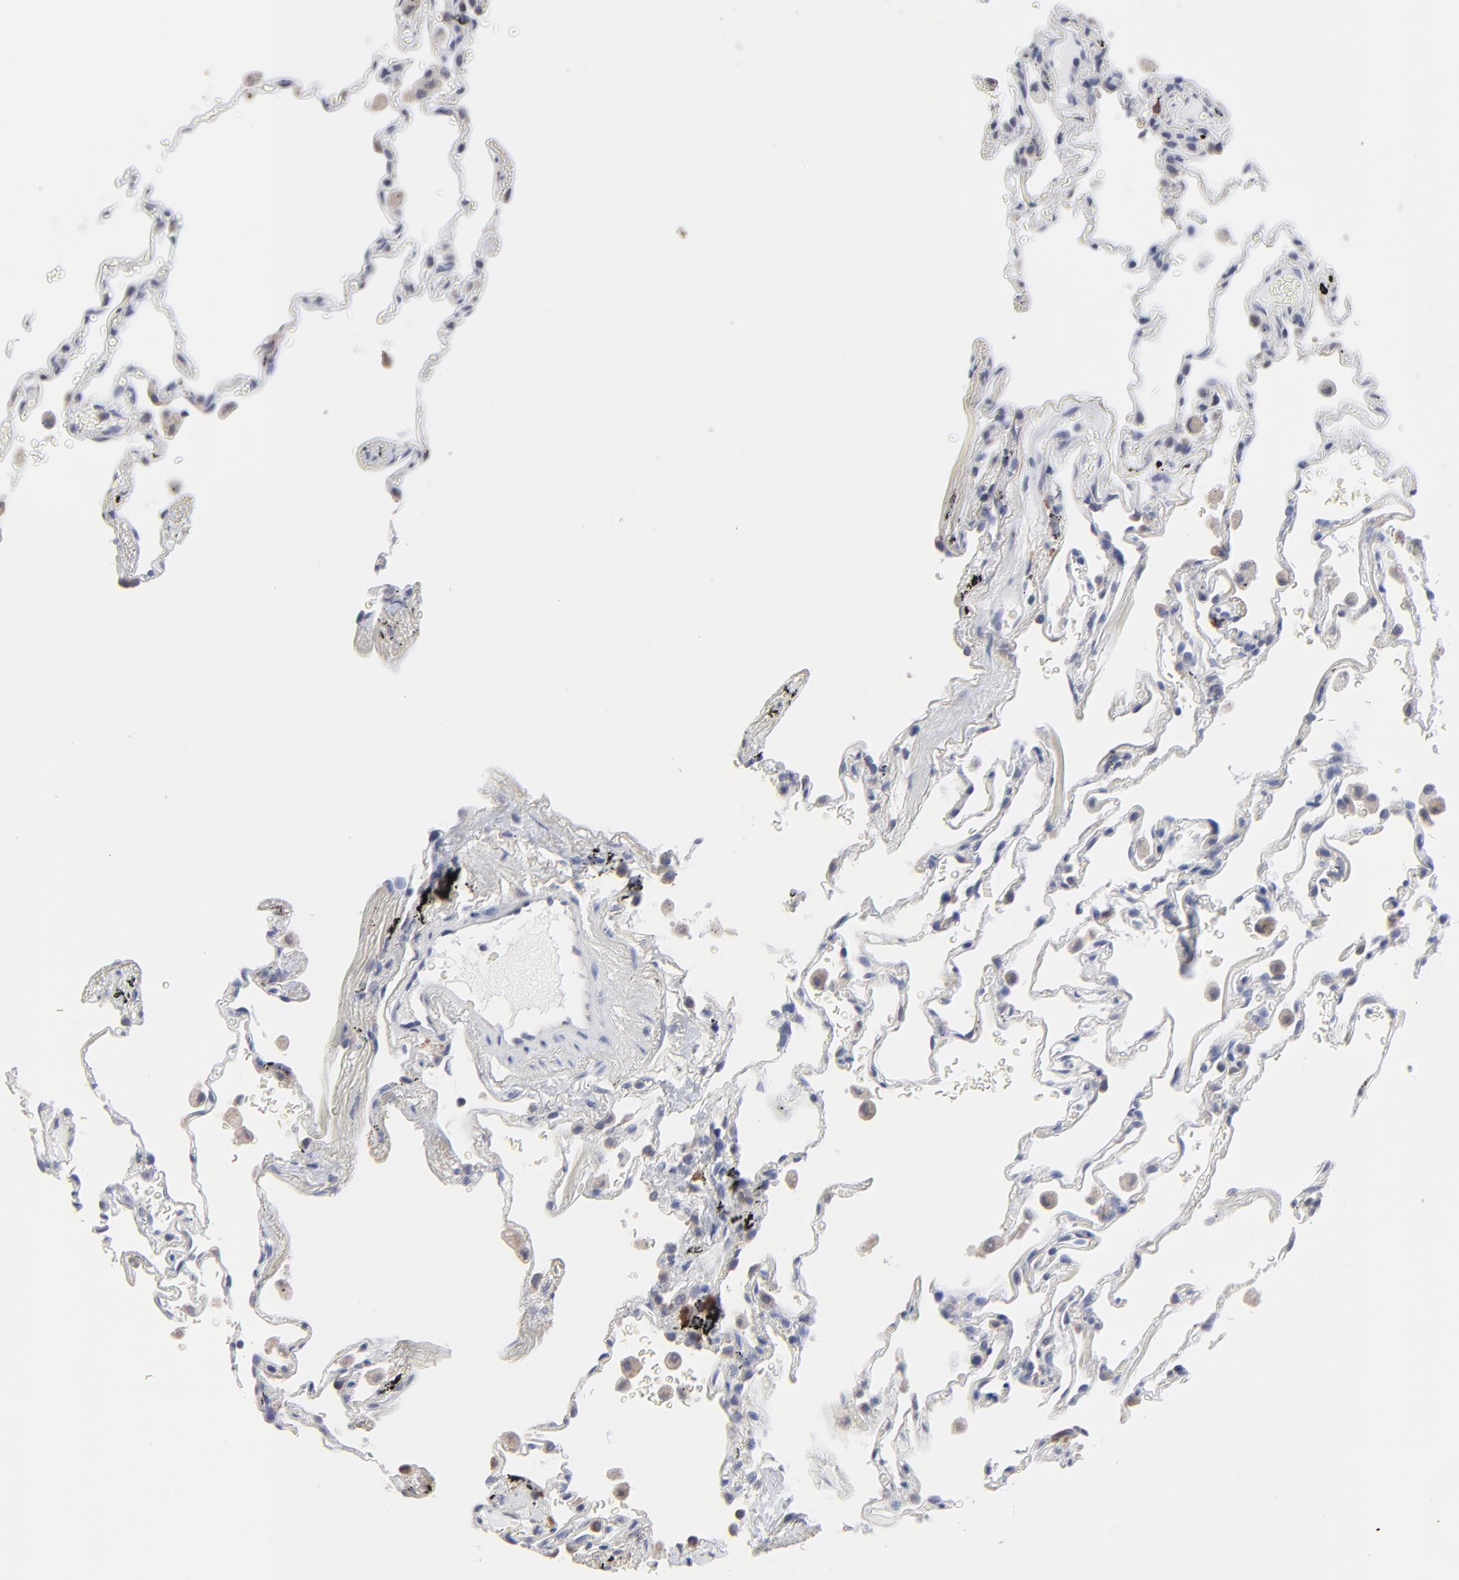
{"staining": {"intensity": "negative", "quantity": "none", "location": "none"}, "tissue": "lung", "cell_type": "Alveolar cells", "image_type": "normal", "snomed": [{"axis": "morphology", "description": "Normal tissue, NOS"}, {"axis": "morphology", "description": "Inflammation, NOS"}, {"axis": "topography", "description": "Lung"}], "caption": "This histopathology image is of benign lung stained with immunohistochemistry (IHC) to label a protein in brown with the nuclei are counter-stained blue. There is no expression in alveolar cells.", "gene": "TRIM22", "patient": {"sex": "male", "age": 69}}